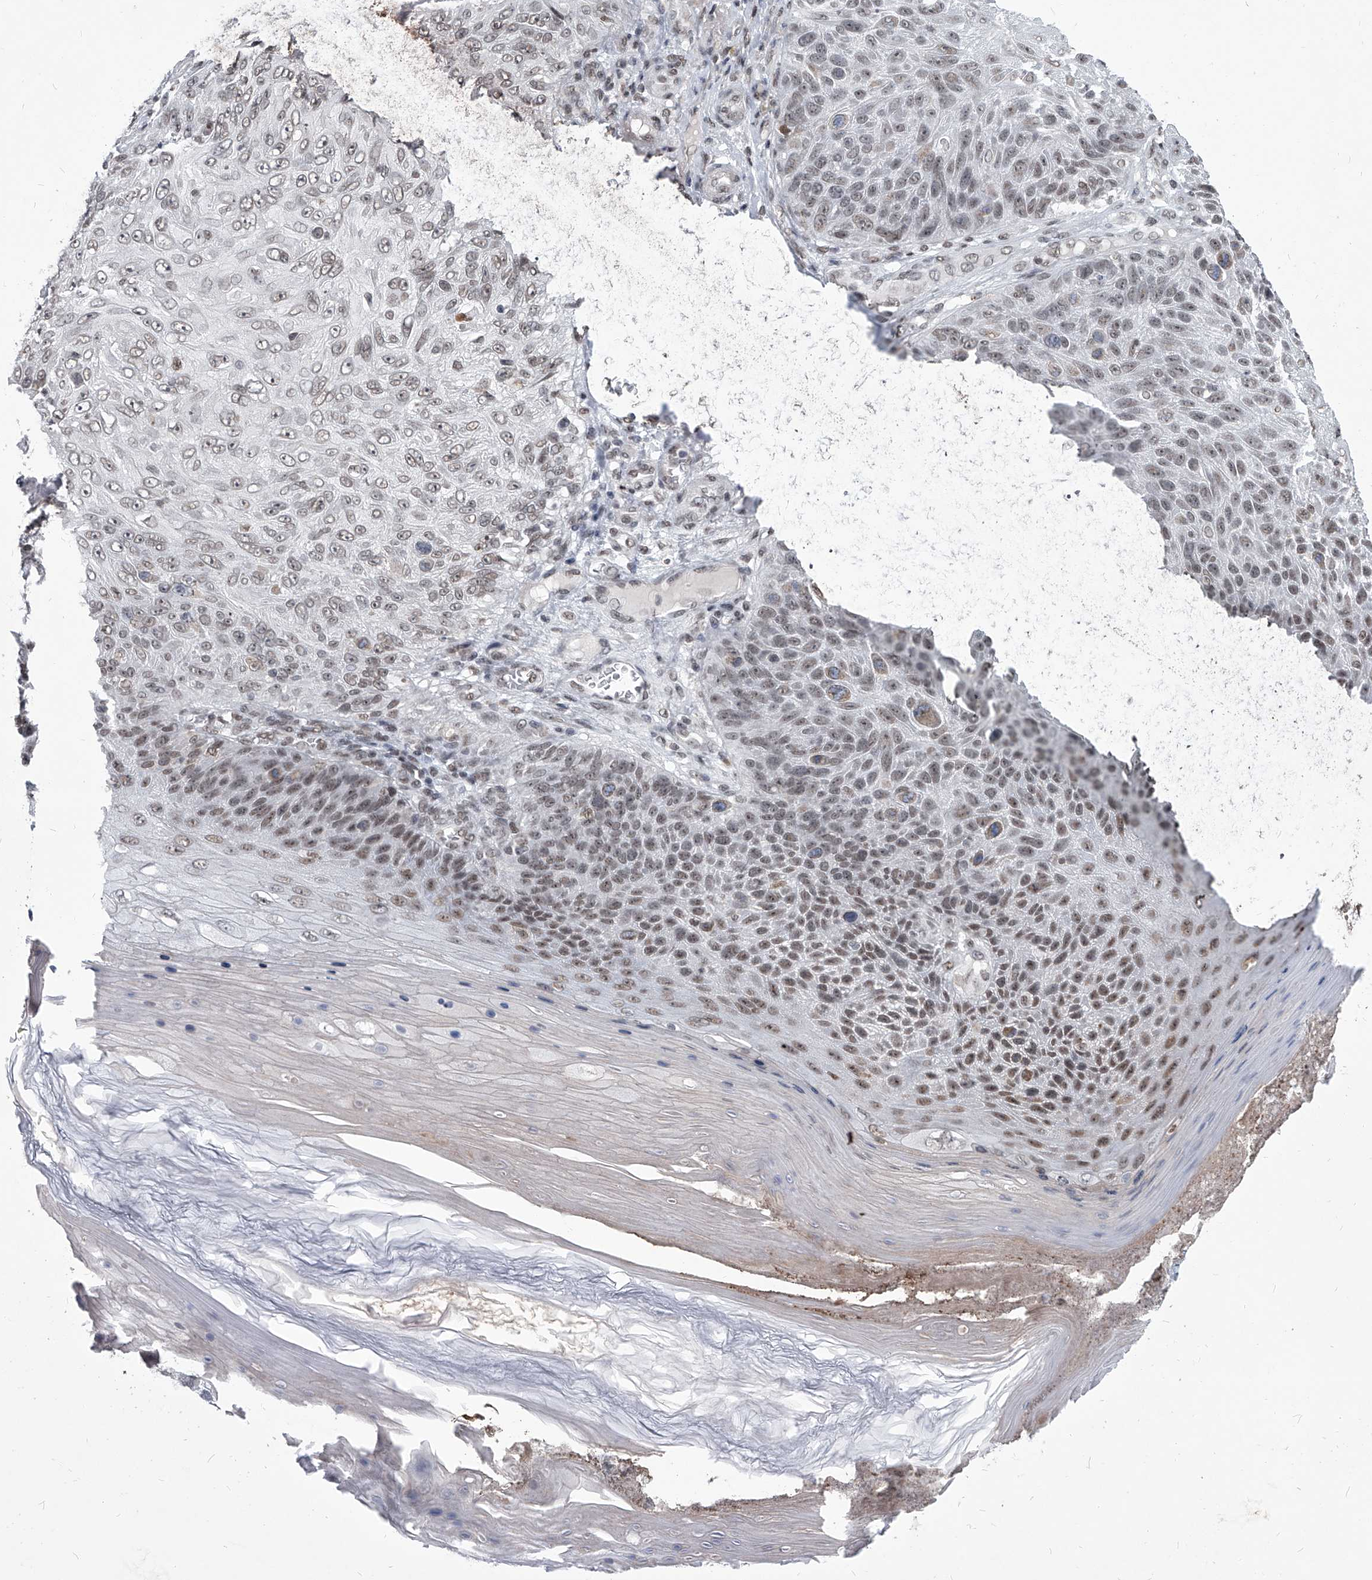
{"staining": {"intensity": "weak", "quantity": "25%-75%", "location": "nuclear"}, "tissue": "skin cancer", "cell_type": "Tumor cells", "image_type": "cancer", "snomed": [{"axis": "morphology", "description": "Squamous cell carcinoma, NOS"}, {"axis": "topography", "description": "Skin"}], "caption": "An immunohistochemistry (IHC) photomicrograph of tumor tissue is shown. Protein staining in brown highlights weak nuclear positivity in skin cancer within tumor cells.", "gene": "PPIL4", "patient": {"sex": "female", "age": 88}}